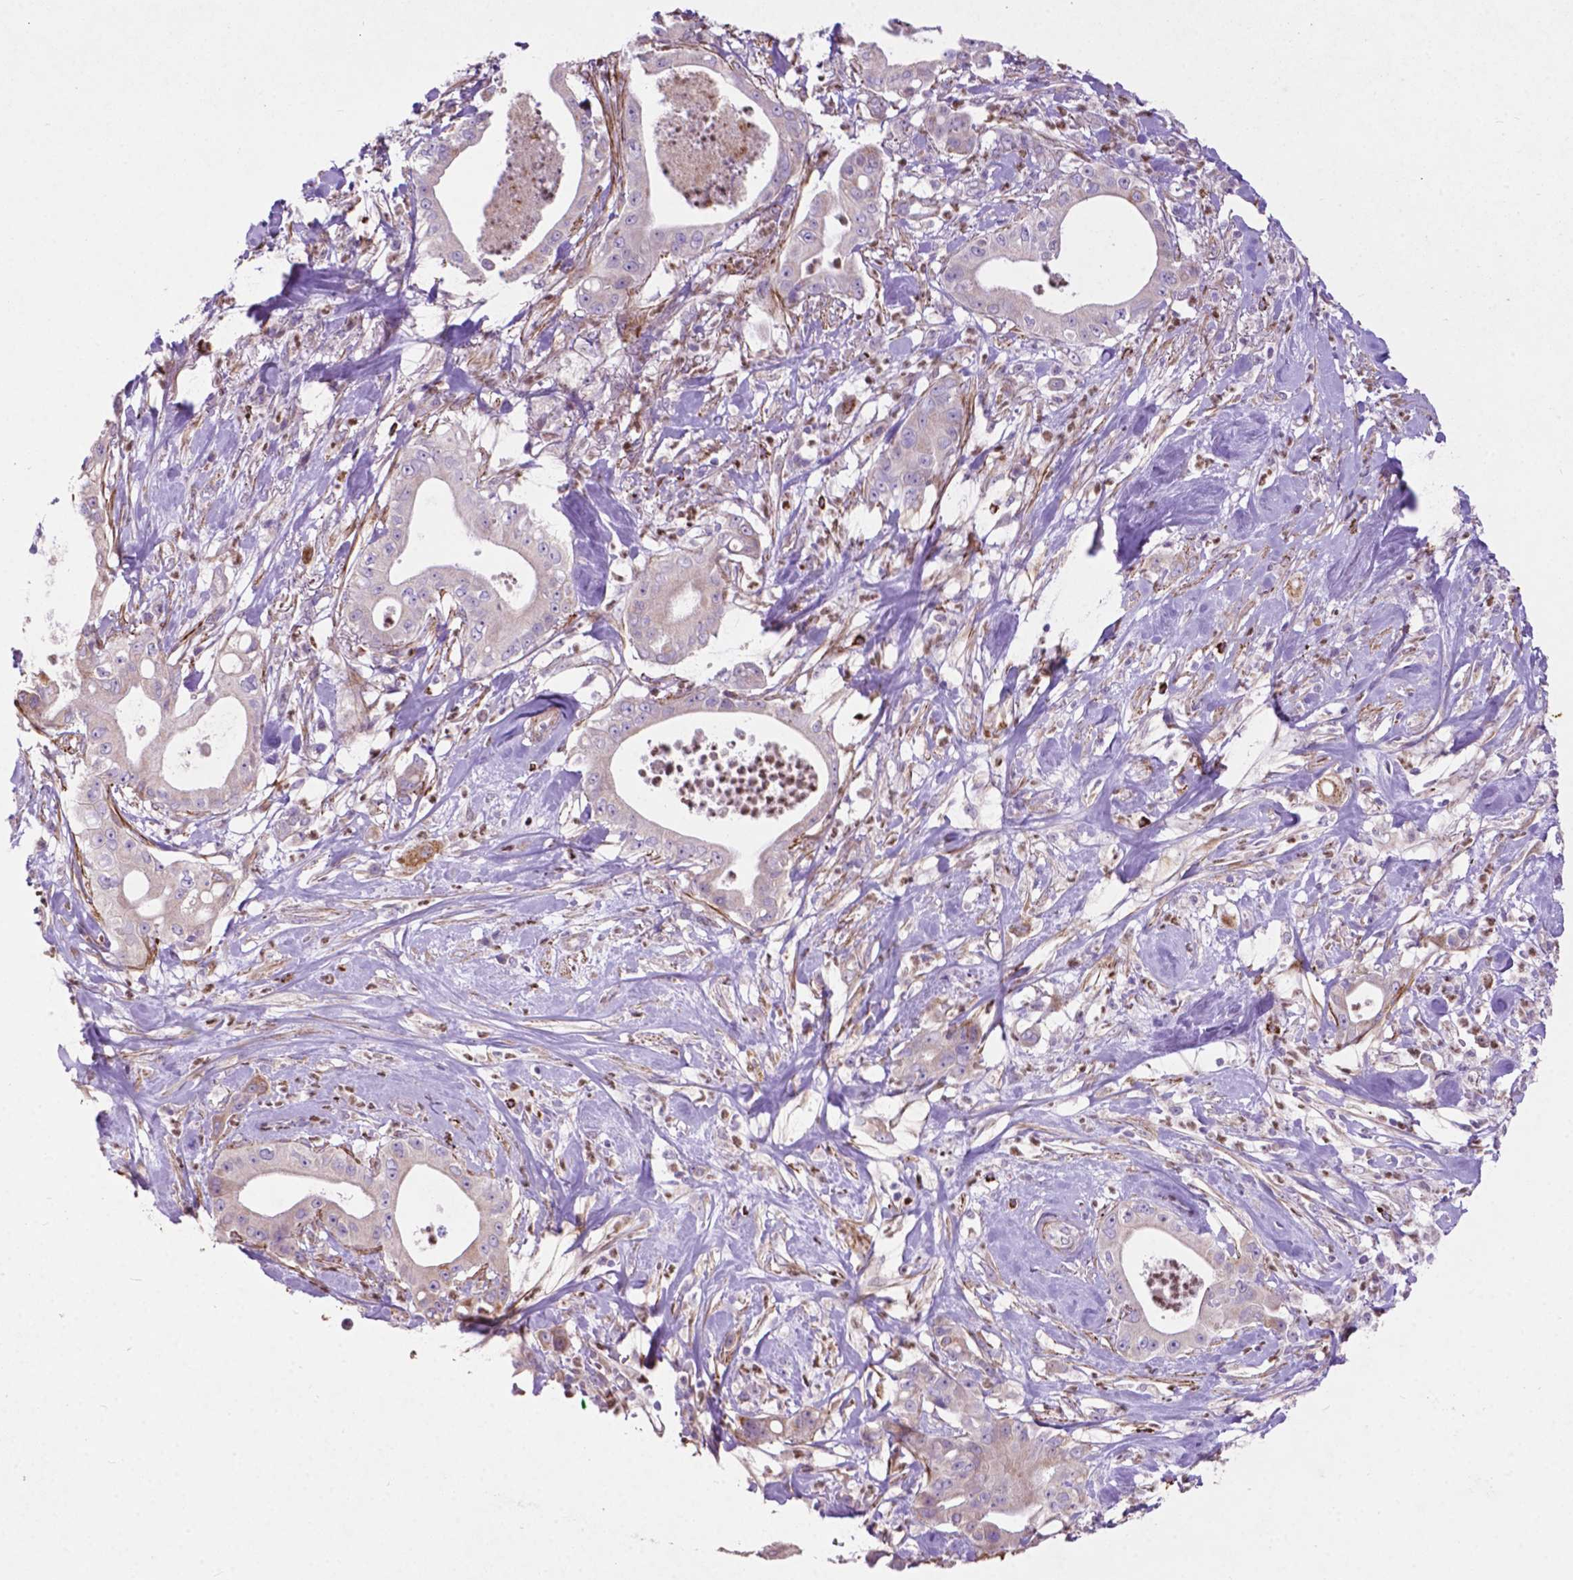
{"staining": {"intensity": "negative", "quantity": "none", "location": "none"}, "tissue": "pancreatic cancer", "cell_type": "Tumor cells", "image_type": "cancer", "snomed": [{"axis": "morphology", "description": "Adenocarcinoma, NOS"}, {"axis": "topography", "description": "Pancreas"}], "caption": "The histopathology image demonstrates no significant staining in tumor cells of adenocarcinoma (pancreatic). Nuclei are stained in blue.", "gene": "THEGL", "patient": {"sex": "male", "age": 71}}